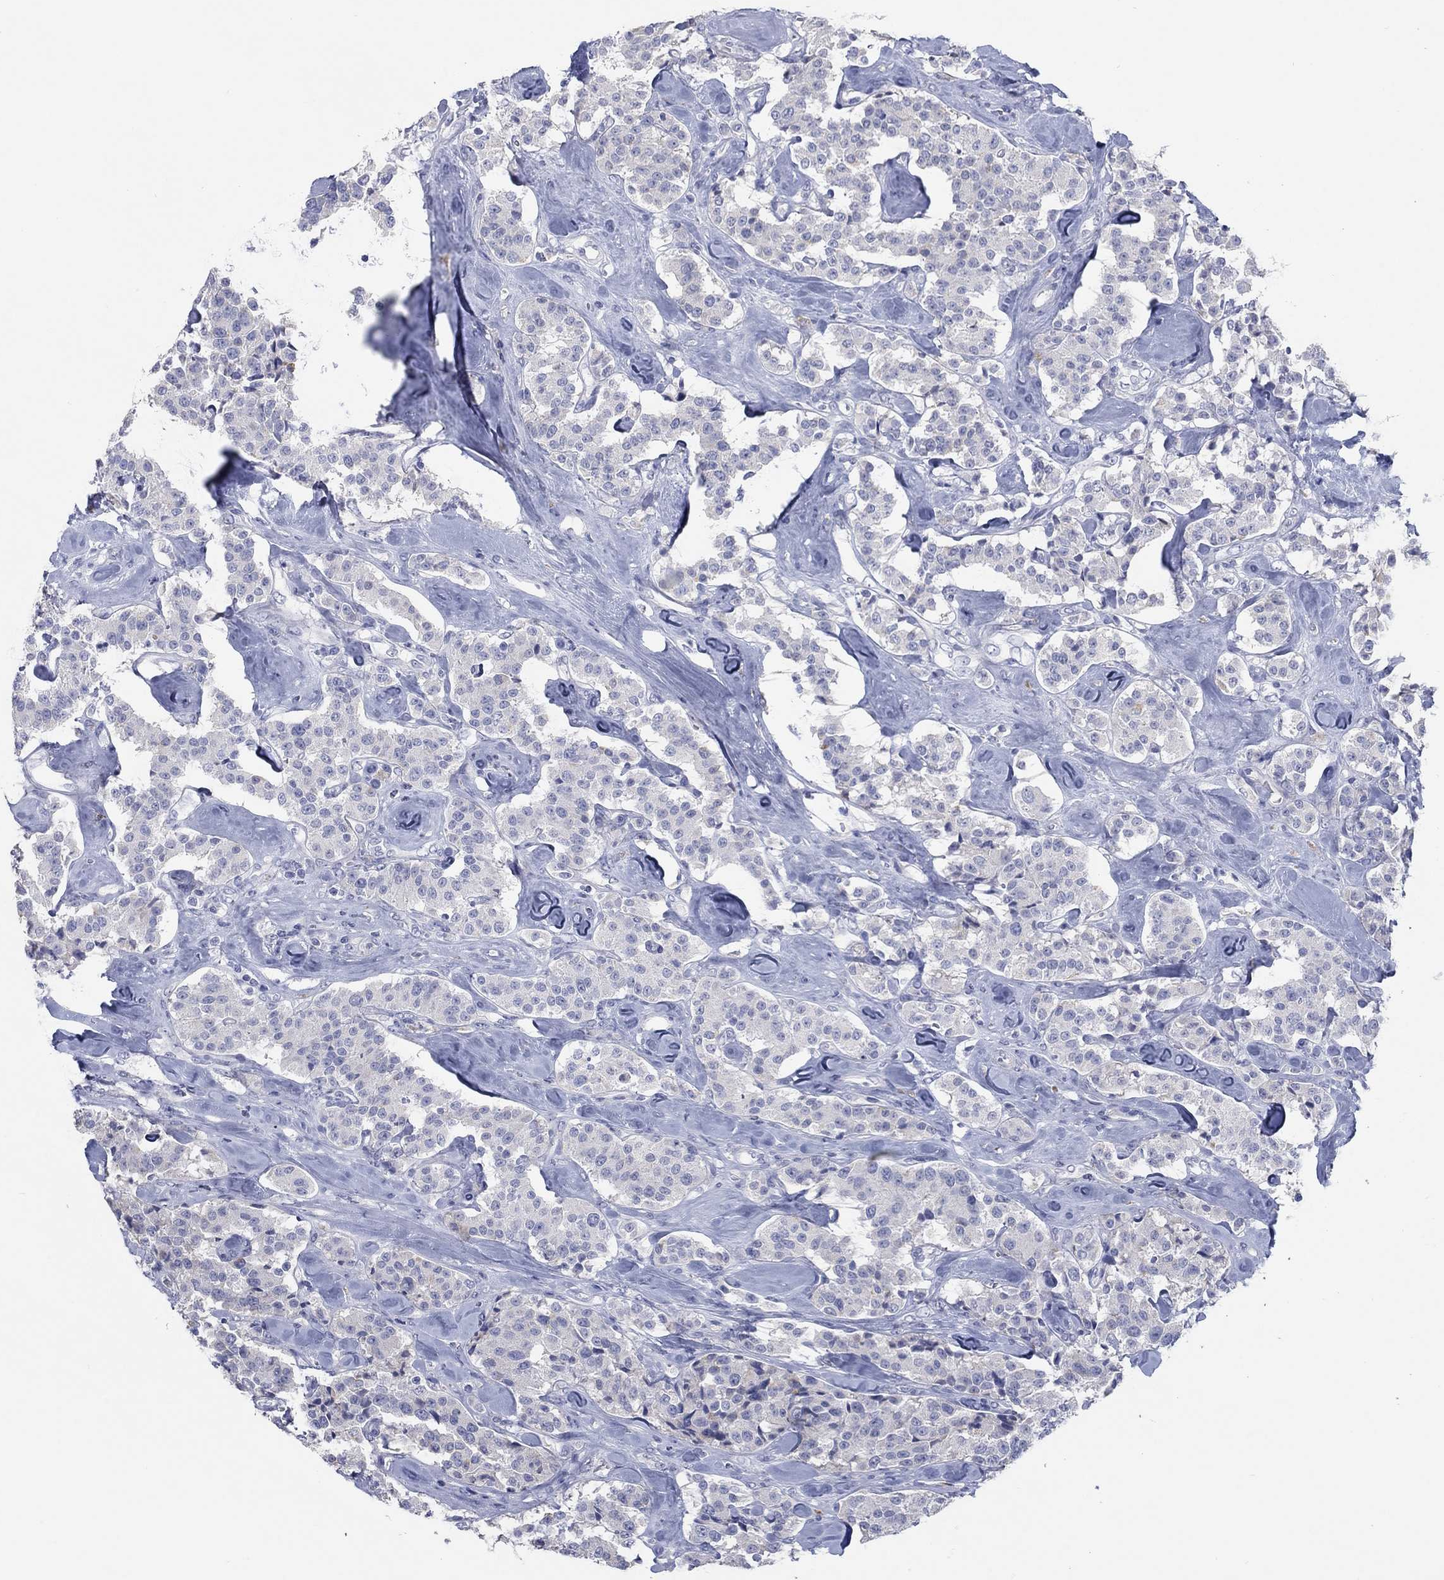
{"staining": {"intensity": "negative", "quantity": "none", "location": "none"}, "tissue": "carcinoid", "cell_type": "Tumor cells", "image_type": "cancer", "snomed": [{"axis": "morphology", "description": "Carcinoid, malignant, NOS"}, {"axis": "topography", "description": "Pancreas"}], "caption": "Tumor cells are negative for brown protein staining in carcinoid.", "gene": "TMEM249", "patient": {"sex": "male", "age": 41}}